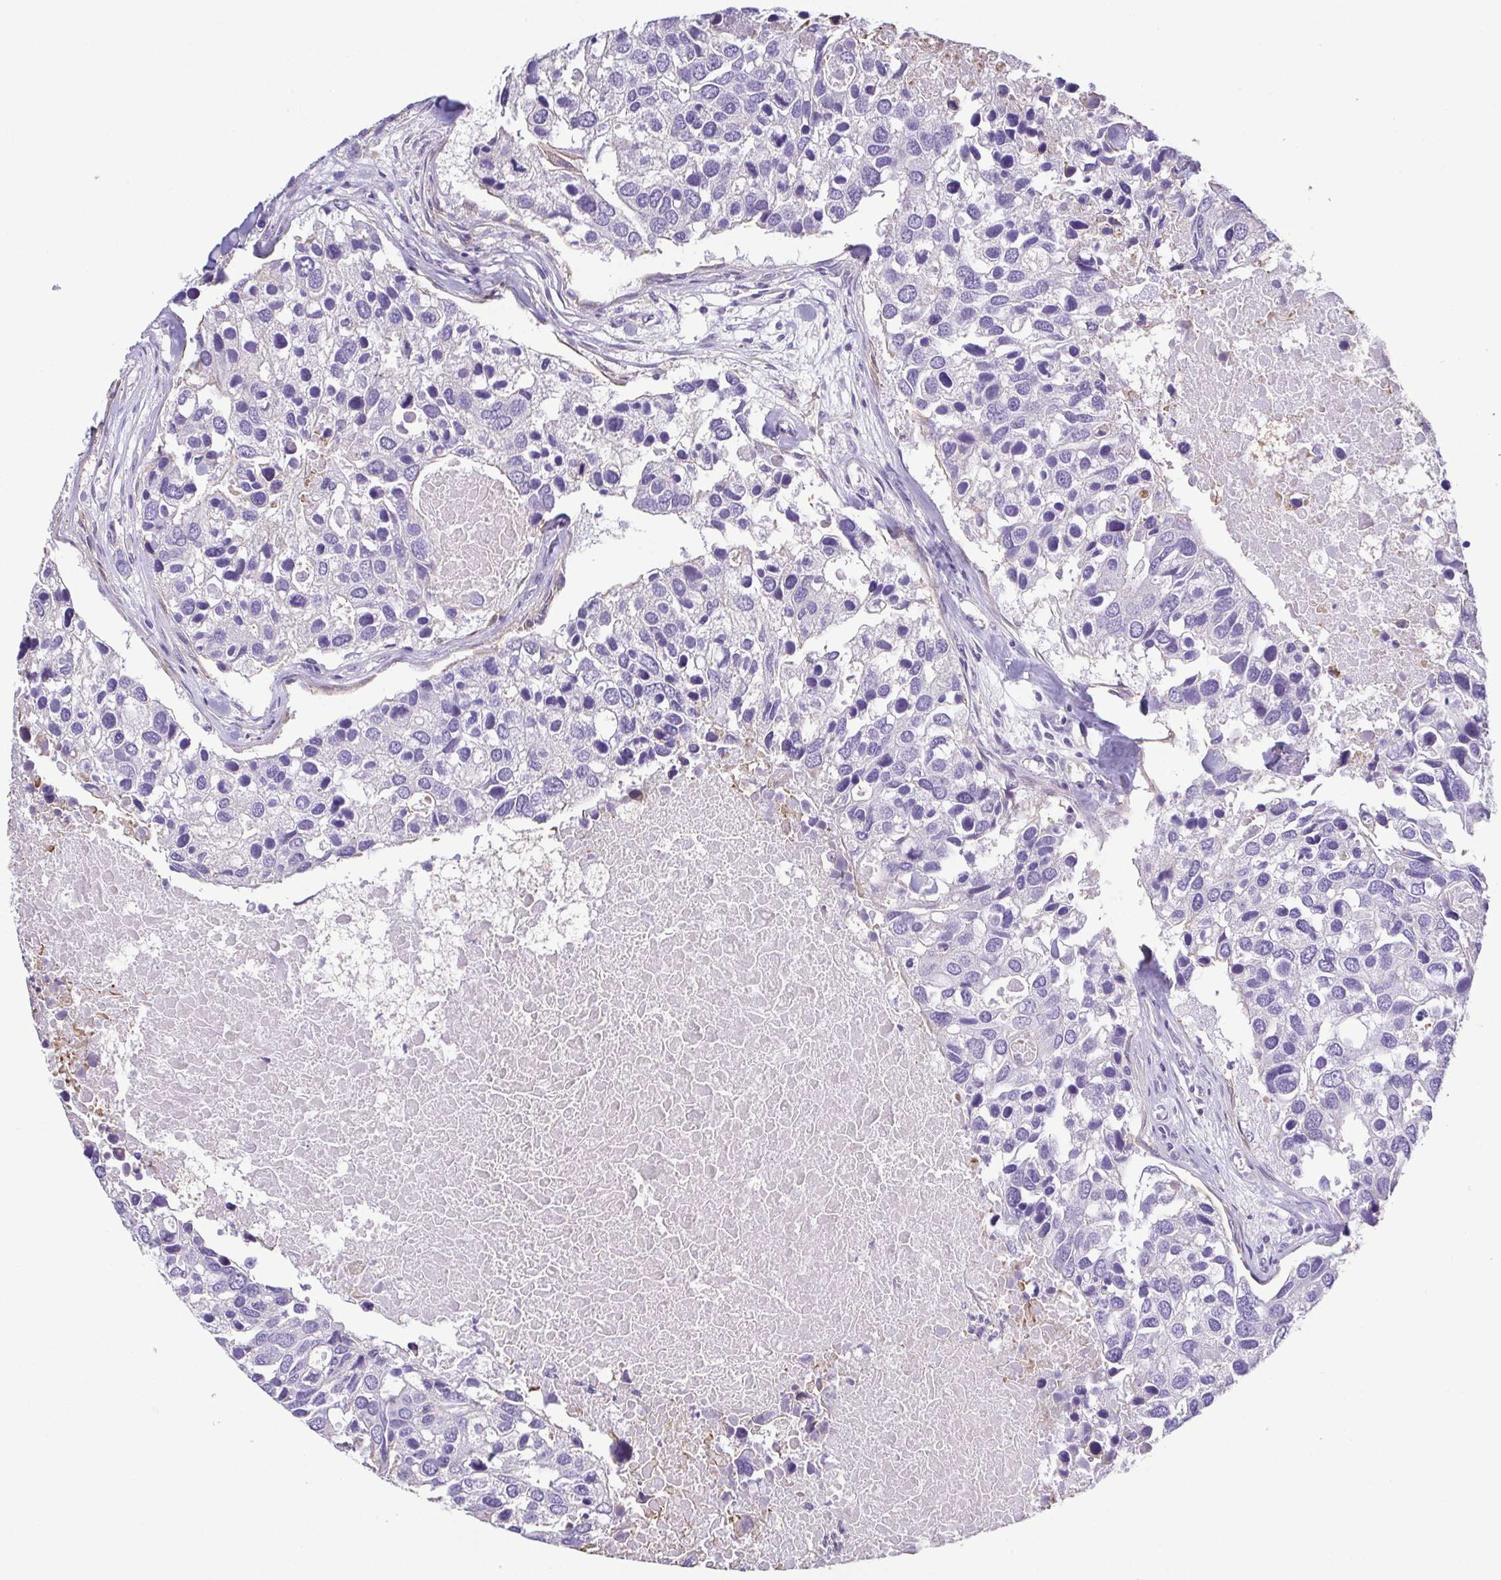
{"staining": {"intensity": "negative", "quantity": "none", "location": "none"}, "tissue": "breast cancer", "cell_type": "Tumor cells", "image_type": "cancer", "snomed": [{"axis": "morphology", "description": "Duct carcinoma"}, {"axis": "topography", "description": "Breast"}], "caption": "The image shows no significant staining in tumor cells of breast cancer.", "gene": "MYL6", "patient": {"sex": "female", "age": 83}}